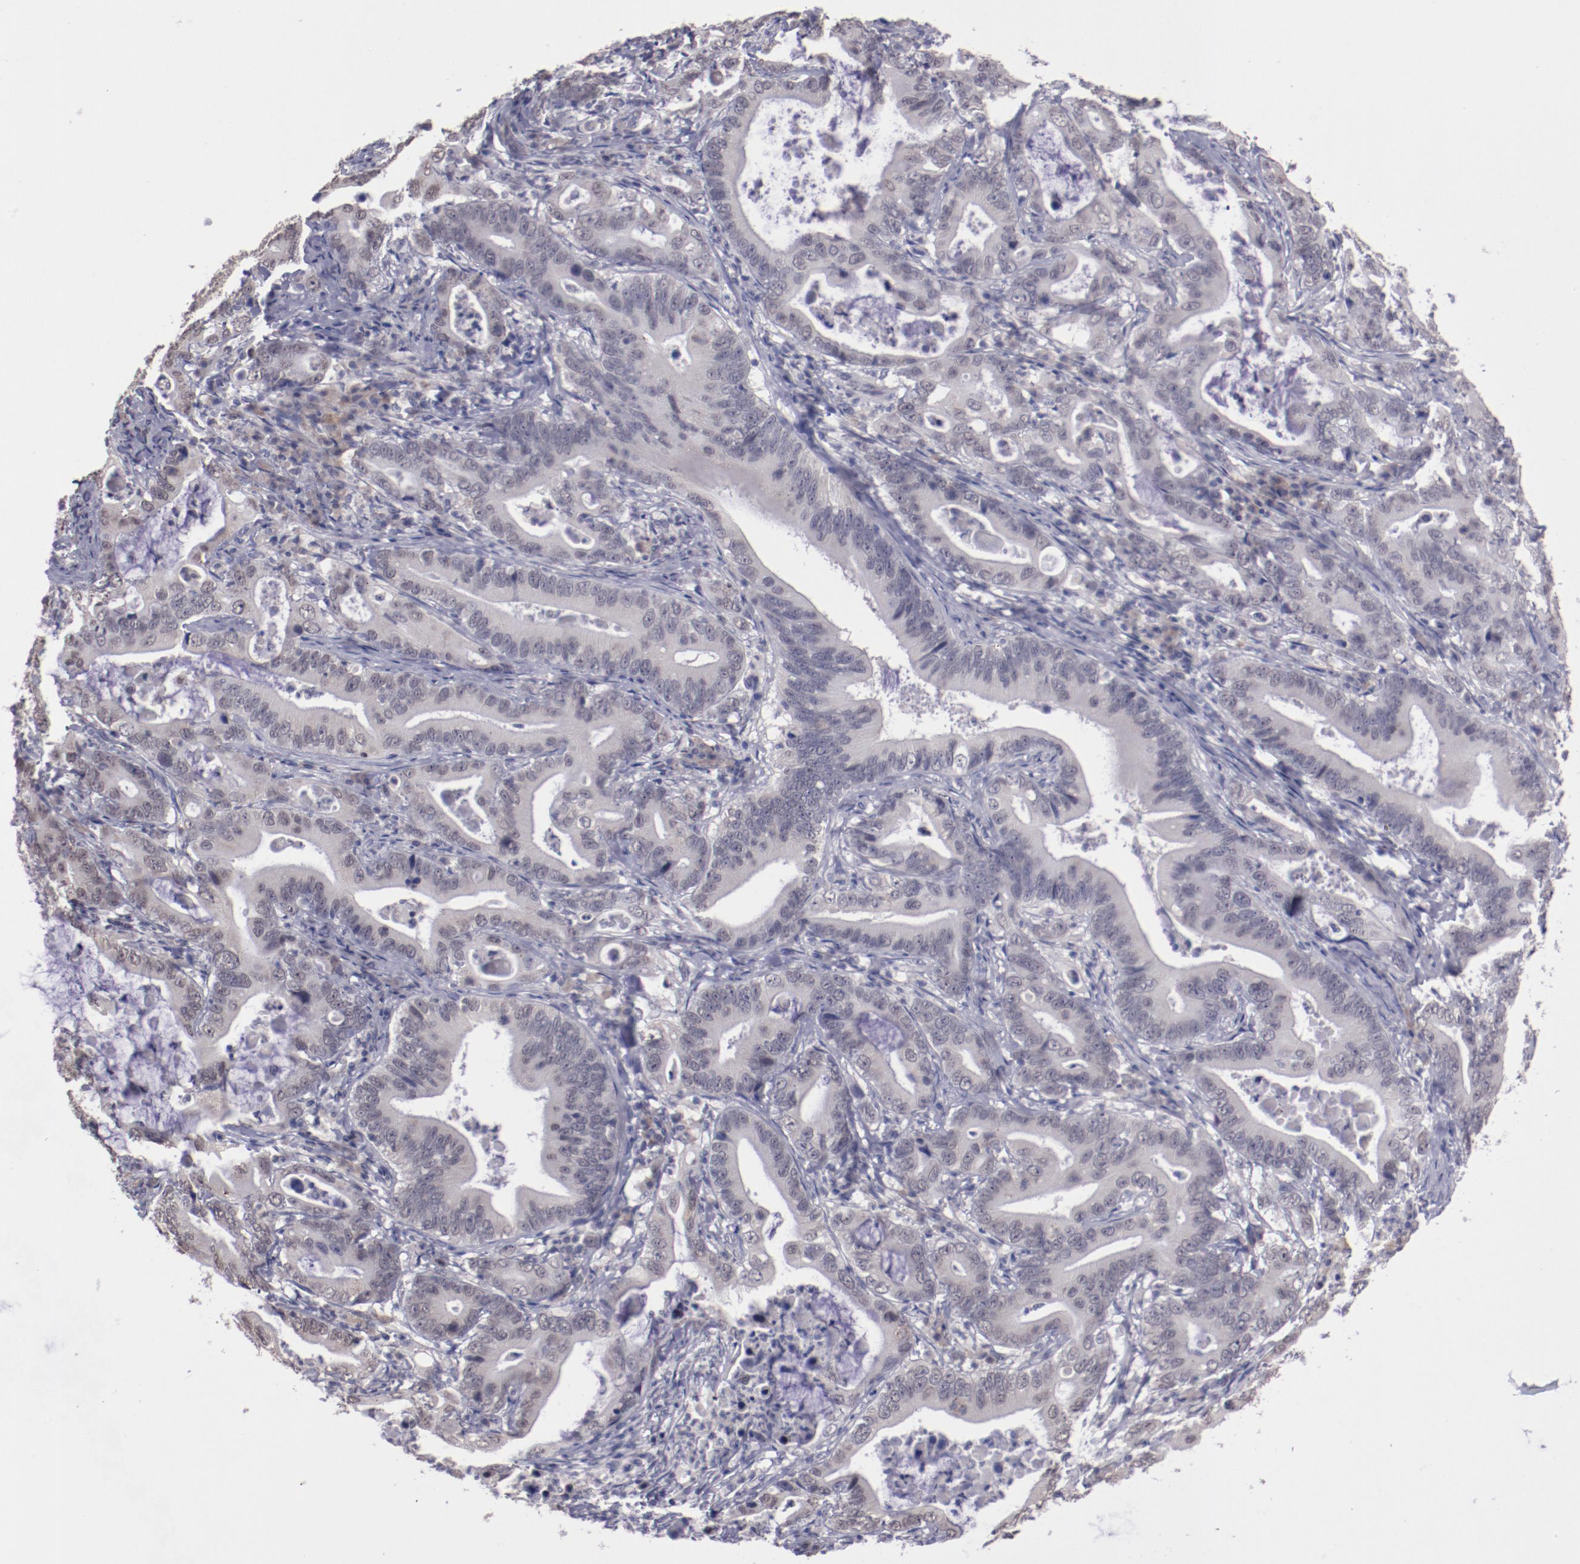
{"staining": {"intensity": "weak", "quantity": "<25%", "location": "nuclear"}, "tissue": "stomach cancer", "cell_type": "Tumor cells", "image_type": "cancer", "snomed": [{"axis": "morphology", "description": "Adenocarcinoma, NOS"}, {"axis": "topography", "description": "Stomach, upper"}], "caption": "The immunohistochemistry photomicrograph has no significant staining in tumor cells of stomach adenocarcinoma tissue.", "gene": "NRXN3", "patient": {"sex": "male", "age": 63}}